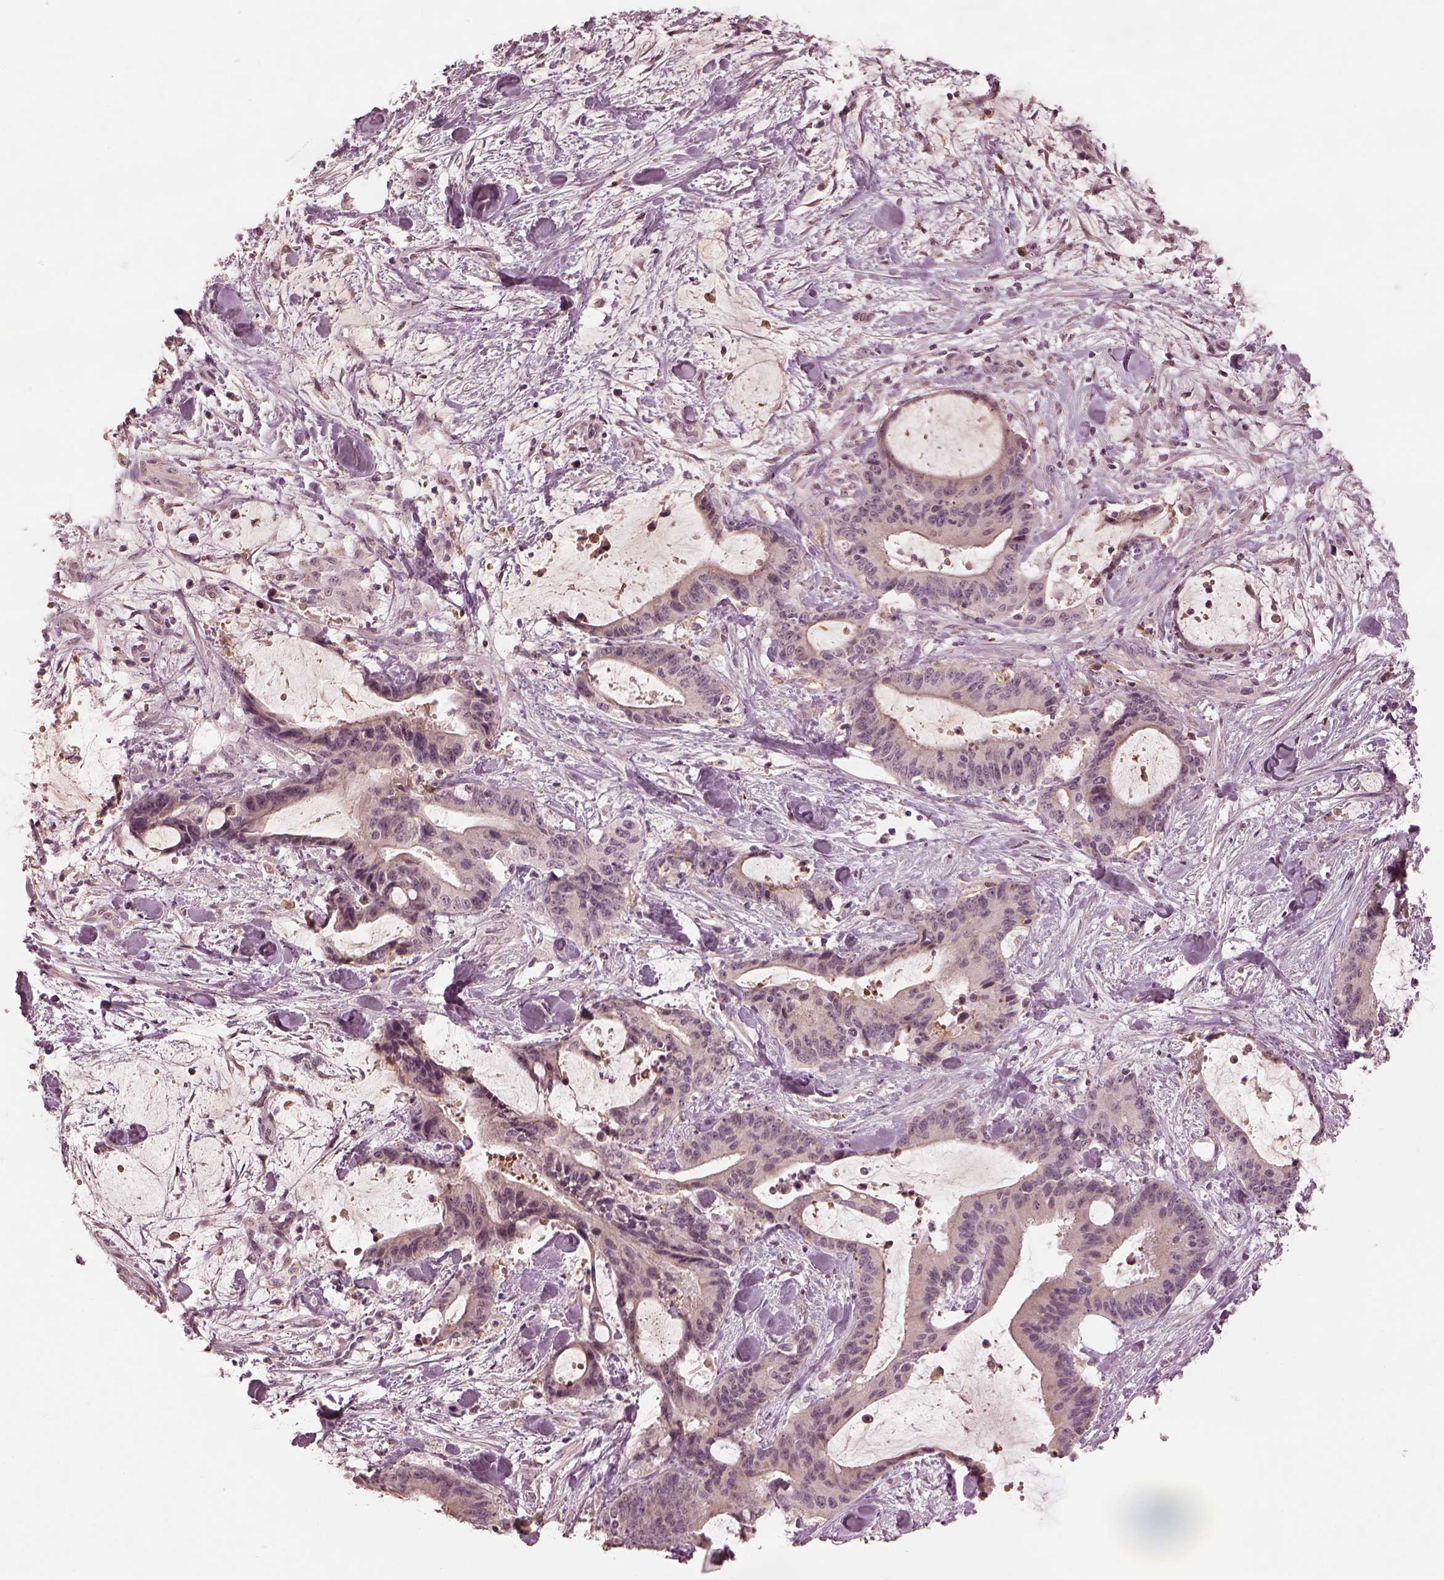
{"staining": {"intensity": "negative", "quantity": "none", "location": "none"}, "tissue": "liver cancer", "cell_type": "Tumor cells", "image_type": "cancer", "snomed": [{"axis": "morphology", "description": "Cholangiocarcinoma"}, {"axis": "topography", "description": "Liver"}], "caption": "This is an immunohistochemistry micrograph of human liver cancer. There is no staining in tumor cells.", "gene": "CALR3", "patient": {"sex": "female", "age": 73}}